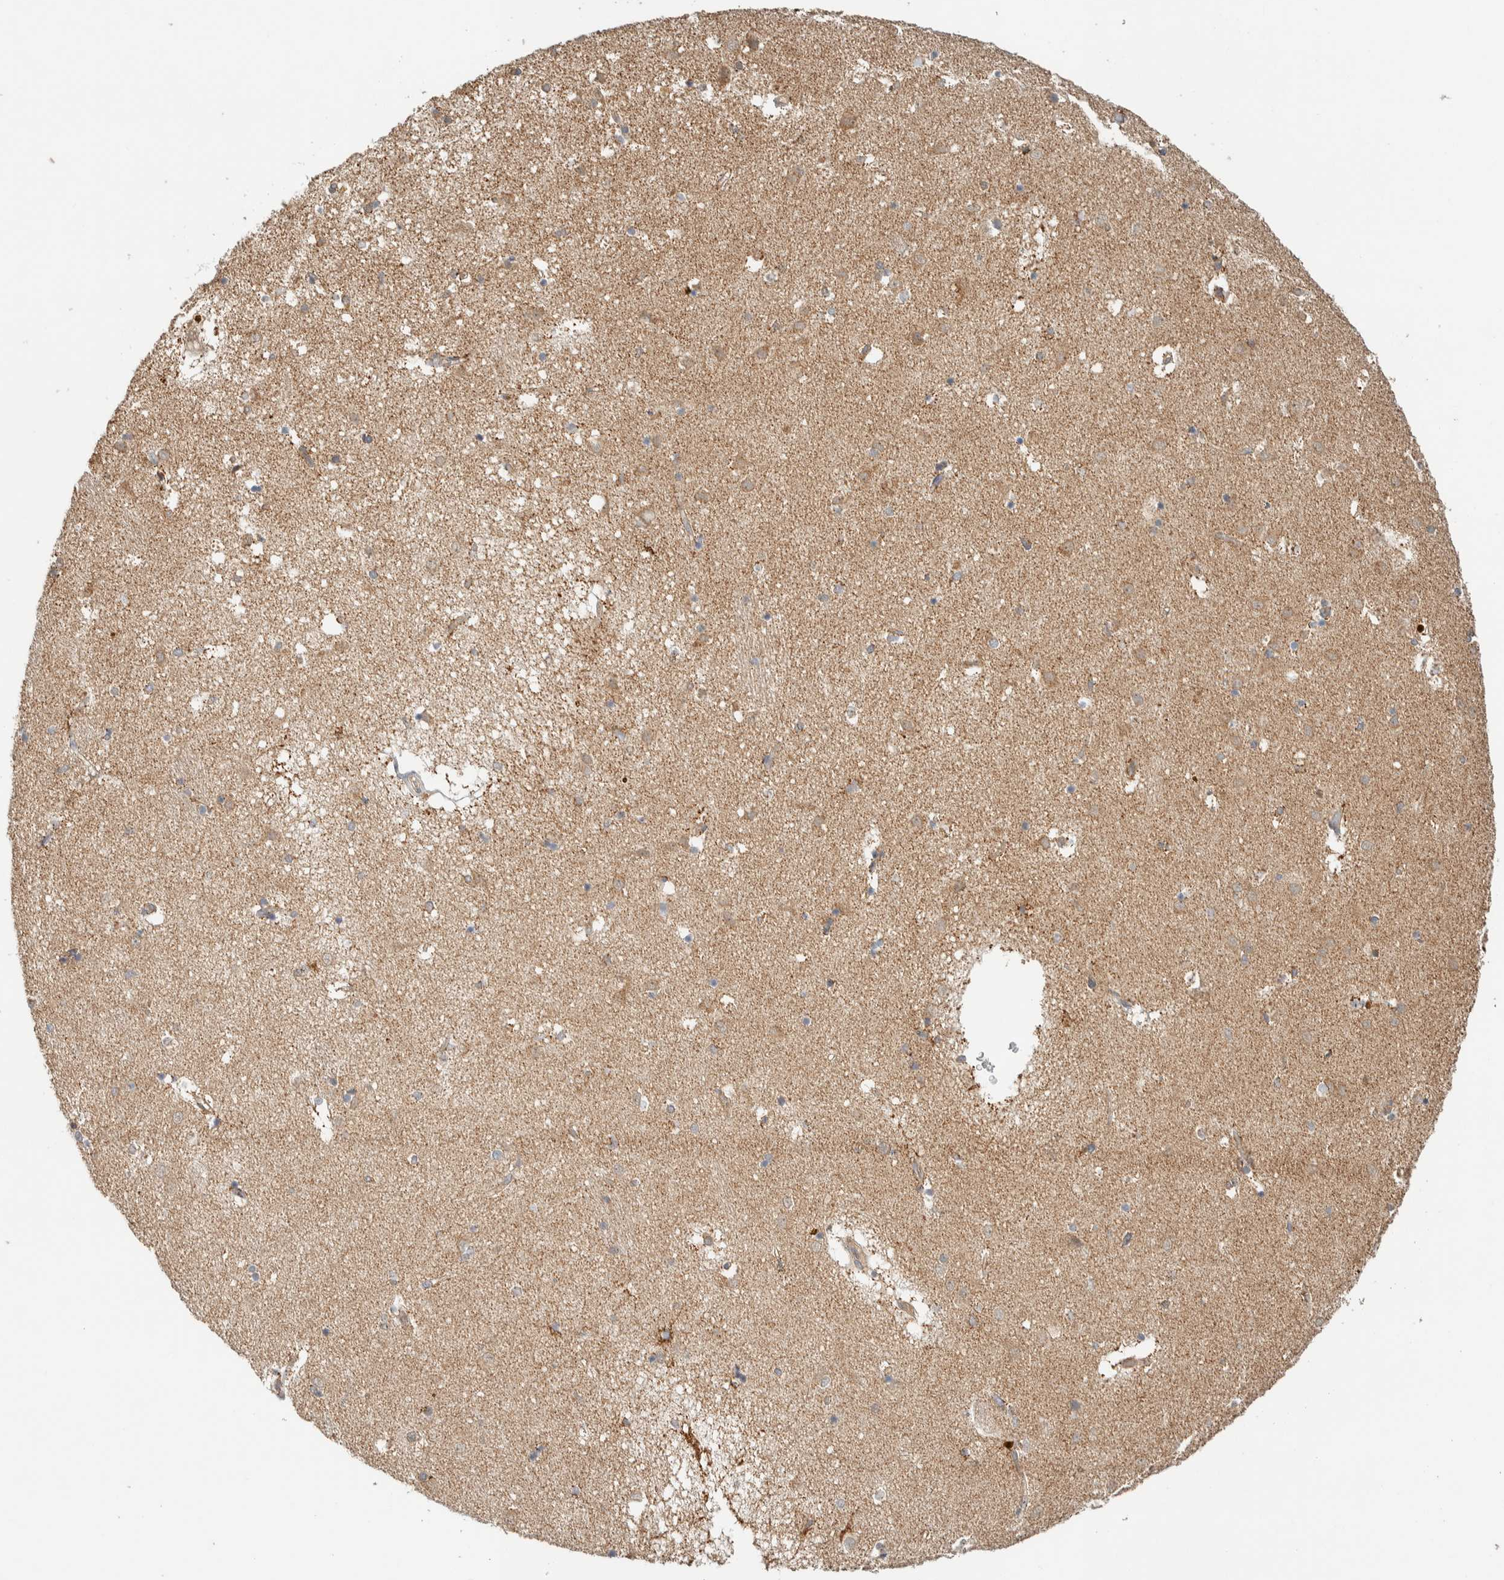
{"staining": {"intensity": "weak", "quantity": "25%-75%", "location": "cytoplasmic/membranous"}, "tissue": "caudate", "cell_type": "Glial cells", "image_type": "normal", "snomed": [{"axis": "morphology", "description": "Normal tissue, NOS"}, {"axis": "topography", "description": "Lateral ventricle wall"}], "caption": "Caudate stained with DAB (3,3'-diaminobenzidine) IHC reveals low levels of weak cytoplasmic/membranous expression in about 25%-75% of glial cells. (DAB (3,3'-diaminobenzidine) IHC with brightfield microscopy, high magnification).", "gene": "PDE7B", "patient": {"sex": "male", "age": 70}}